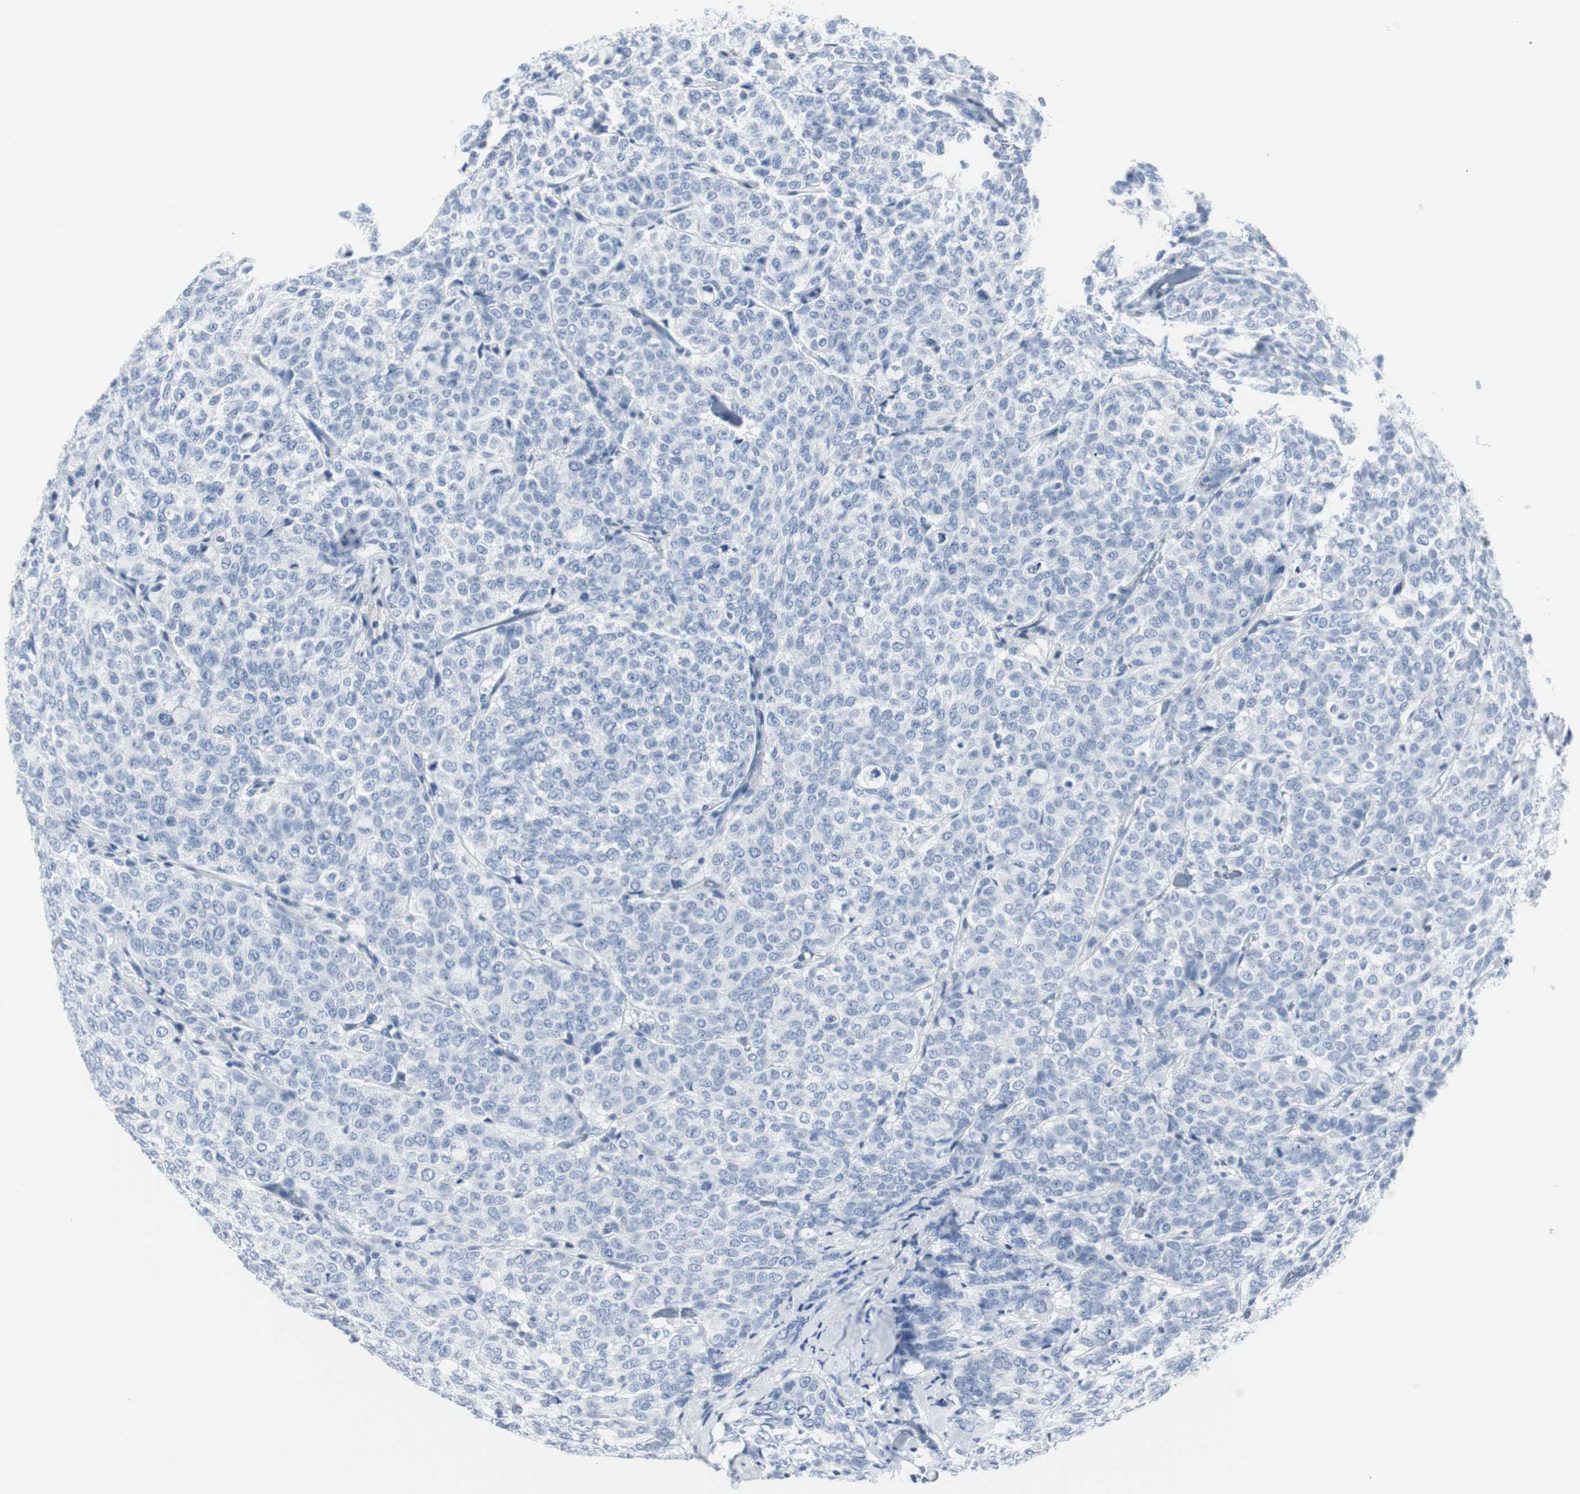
{"staining": {"intensity": "negative", "quantity": "none", "location": "none"}, "tissue": "breast cancer", "cell_type": "Tumor cells", "image_type": "cancer", "snomed": [{"axis": "morphology", "description": "Lobular carcinoma"}, {"axis": "topography", "description": "Breast"}], "caption": "IHC of human breast cancer reveals no expression in tumor cells.", "gene": "GAP43", "patient": {"sex": "female", "age": 60}}